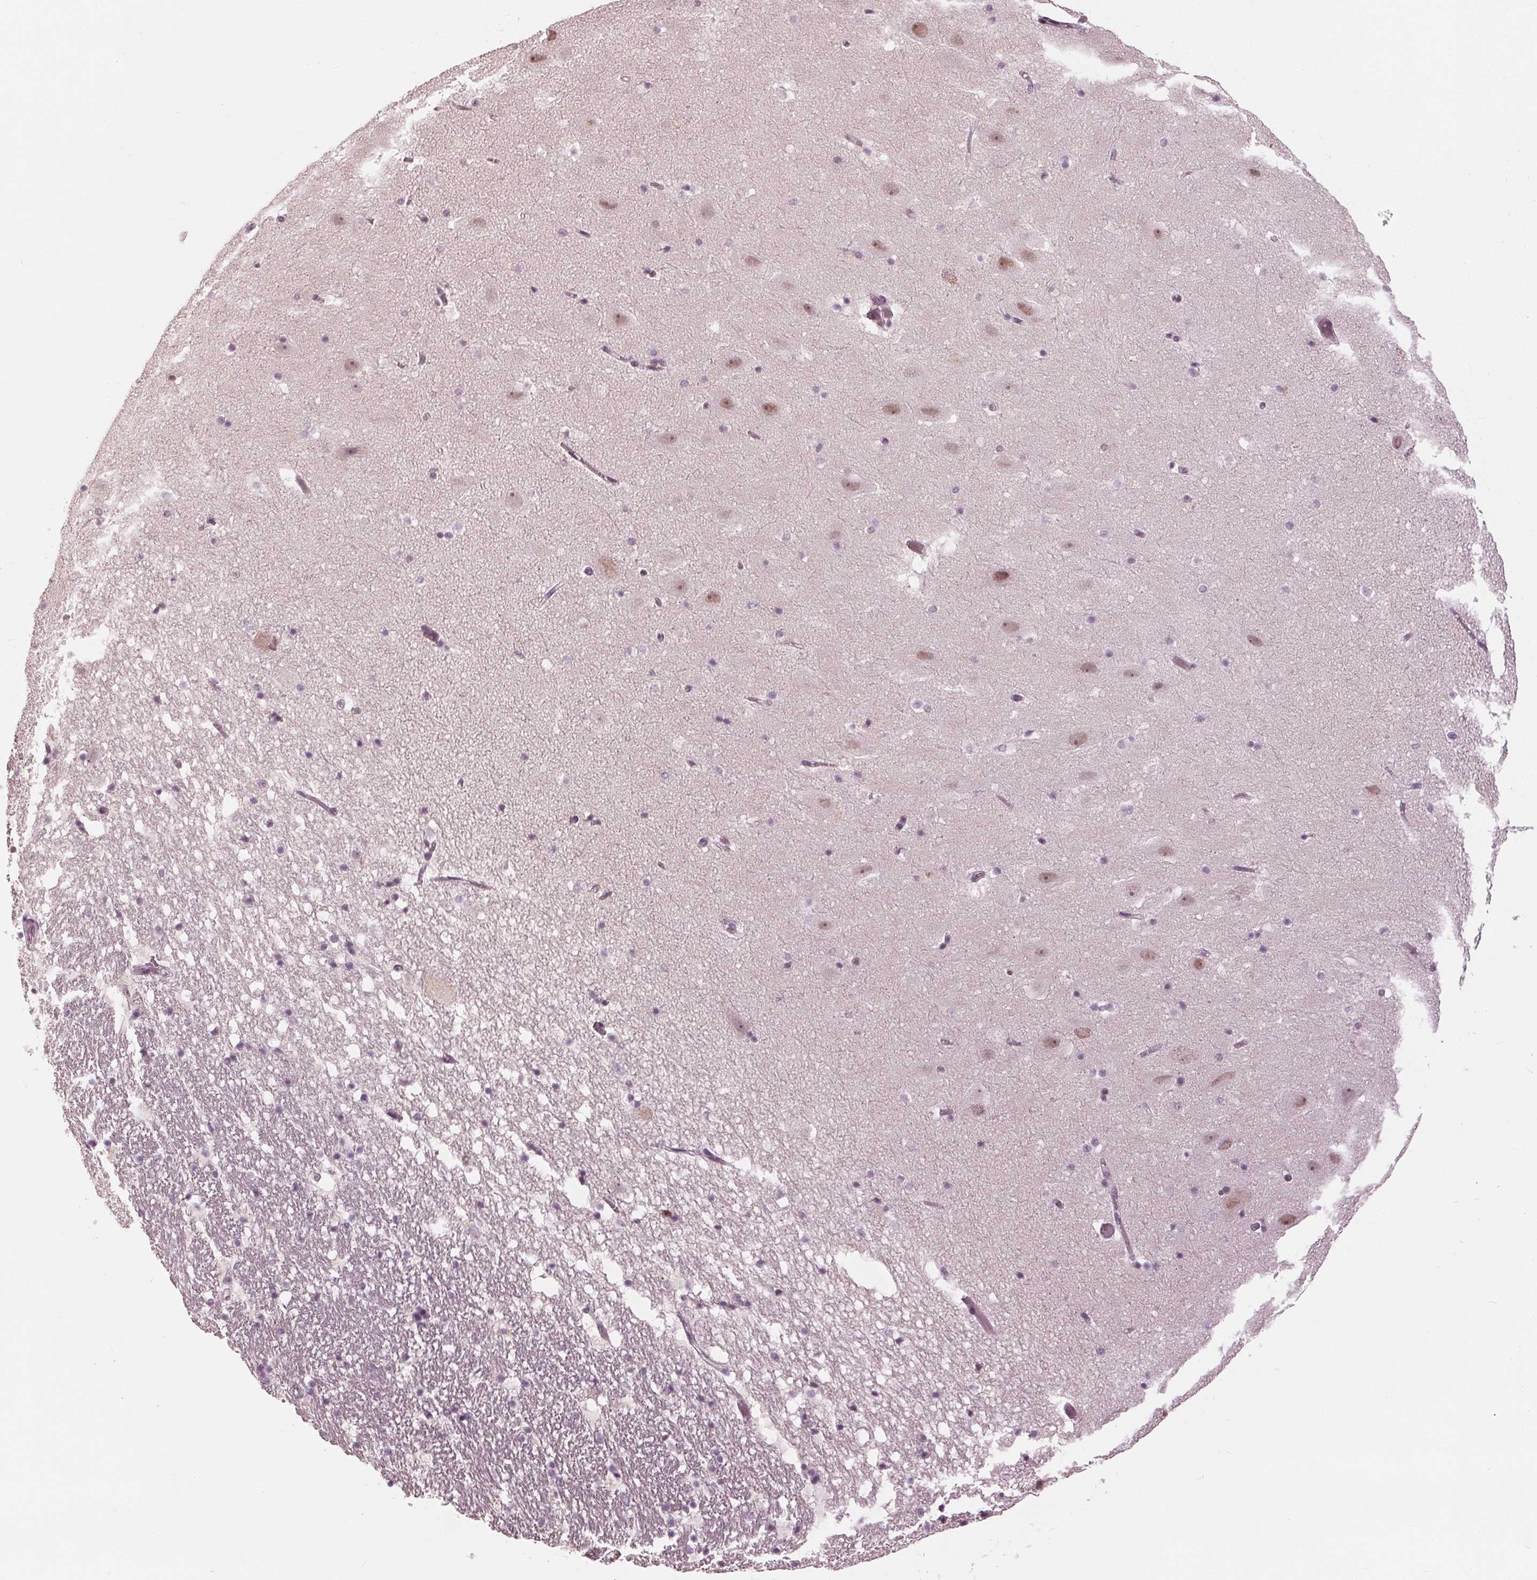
{"staining": {"intensity": "negative", "quantity": "none", "location": "none"}, "tissue": "hippocampus", "cell_type": "Glial cells", "image_type": "normal", "snomed": [{"axis": "morphology", "description": "Normal tissue, NOS"}, {"axis": "topography", "description": "Hippocampus"}], "caption": "Micrograph shows no protein staining in glial cells of benign hippocampus. Brightfield microscopy of immunohistochemistry stained with DAB (brown) and hematoxylin (blue), captured at high magnification.", "gene": "ADPRHL1", "patient": {"sex": "female", "age": 42}}